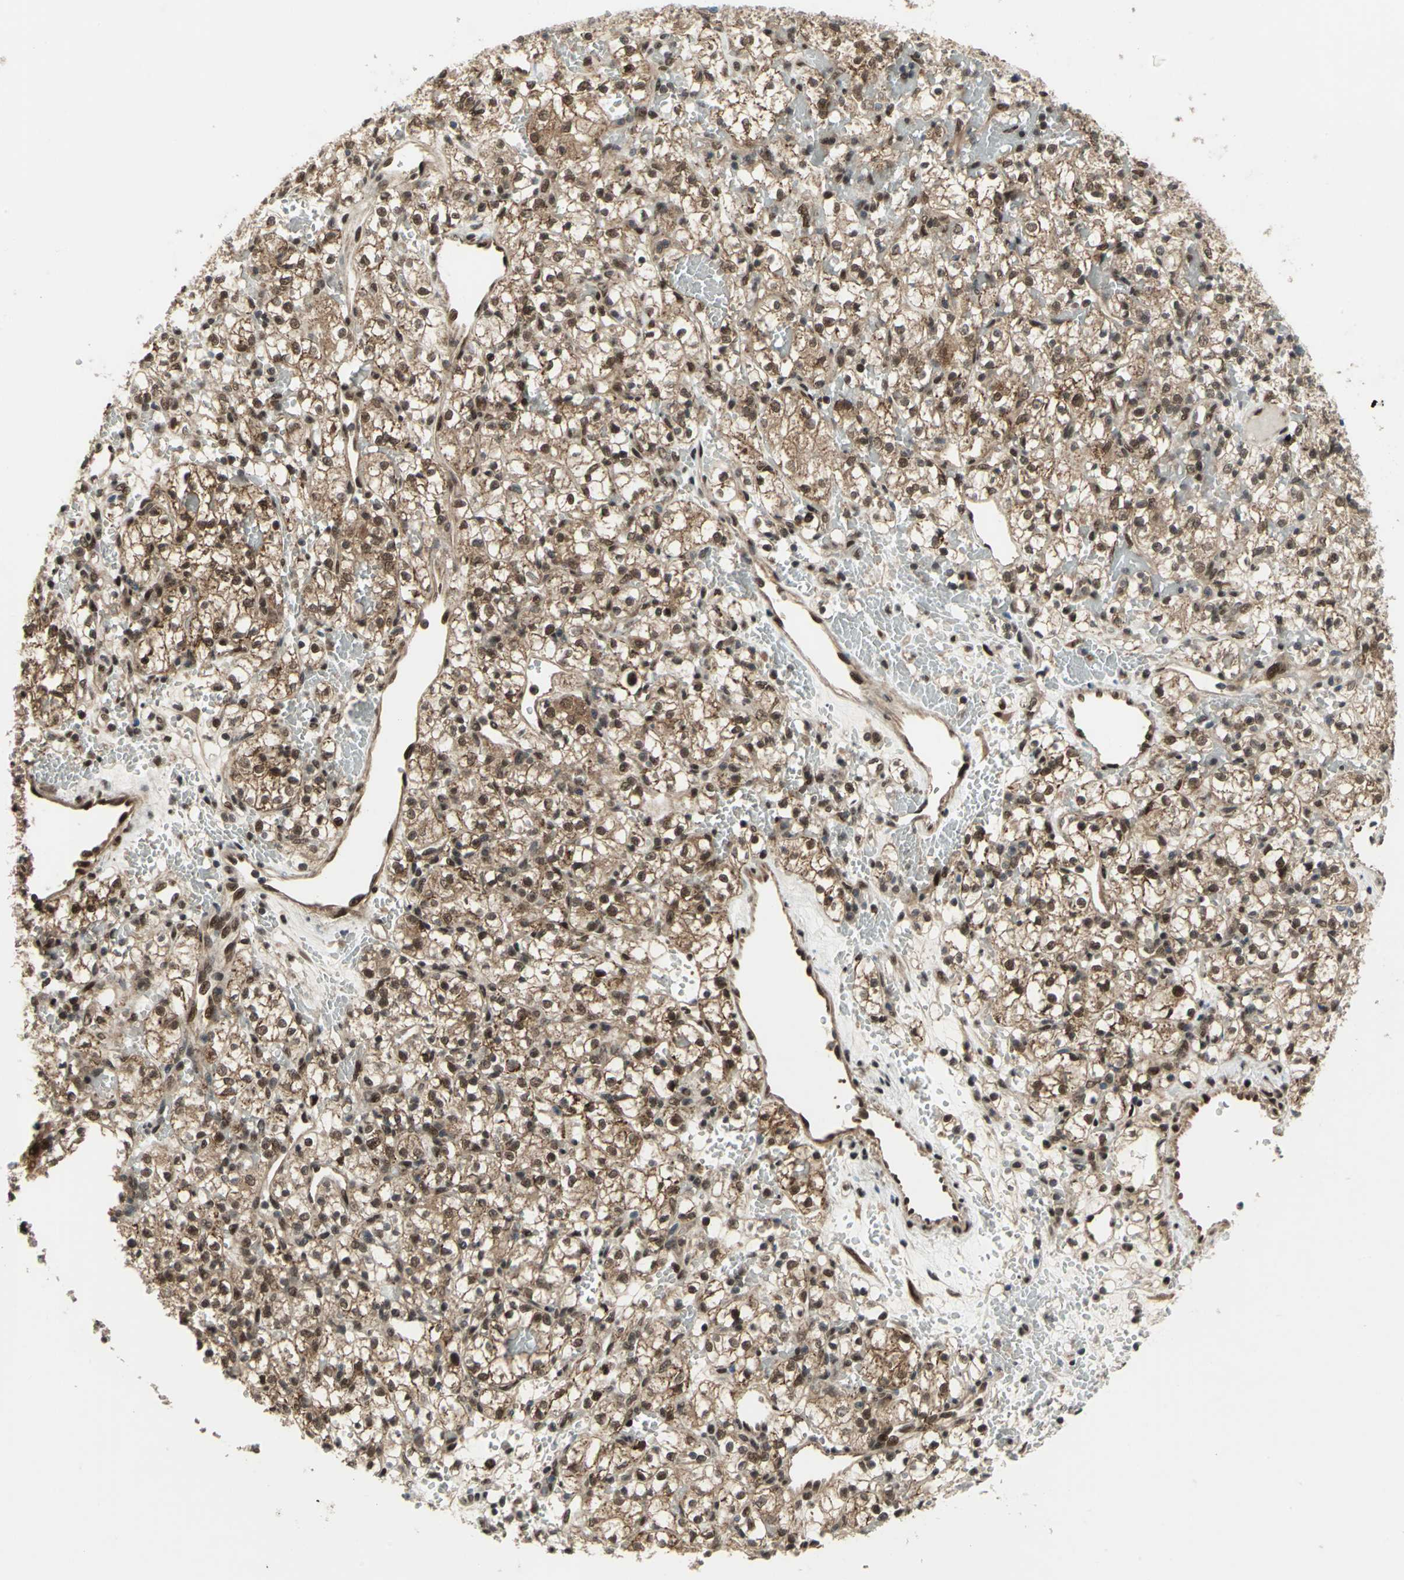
{"staining": {"intensity": "moderate", "quantity": ">75%", "location": "cytoplasmic/membranous,nuclear"}, "tissue": "renal cancer", "cell_type": "Tumor cells", "image_type": "cancer", "snomed": [{"axis": "morphology", "description": "Adenocarcinoma, NOS"}, {"axis": "topography", "description": "Kidney"}], "caption": "Protein staining of renal cancer (adenocarcinoma) tissue exhibits moderate cytoplasmic/membranous and nuclear expression in about >75% of tumor cells. Ihc stains the protein of interest in brown and the nuclei are stained blue.", "gene": "COPS5", "patient": {"sex": "female", "age": 60}}